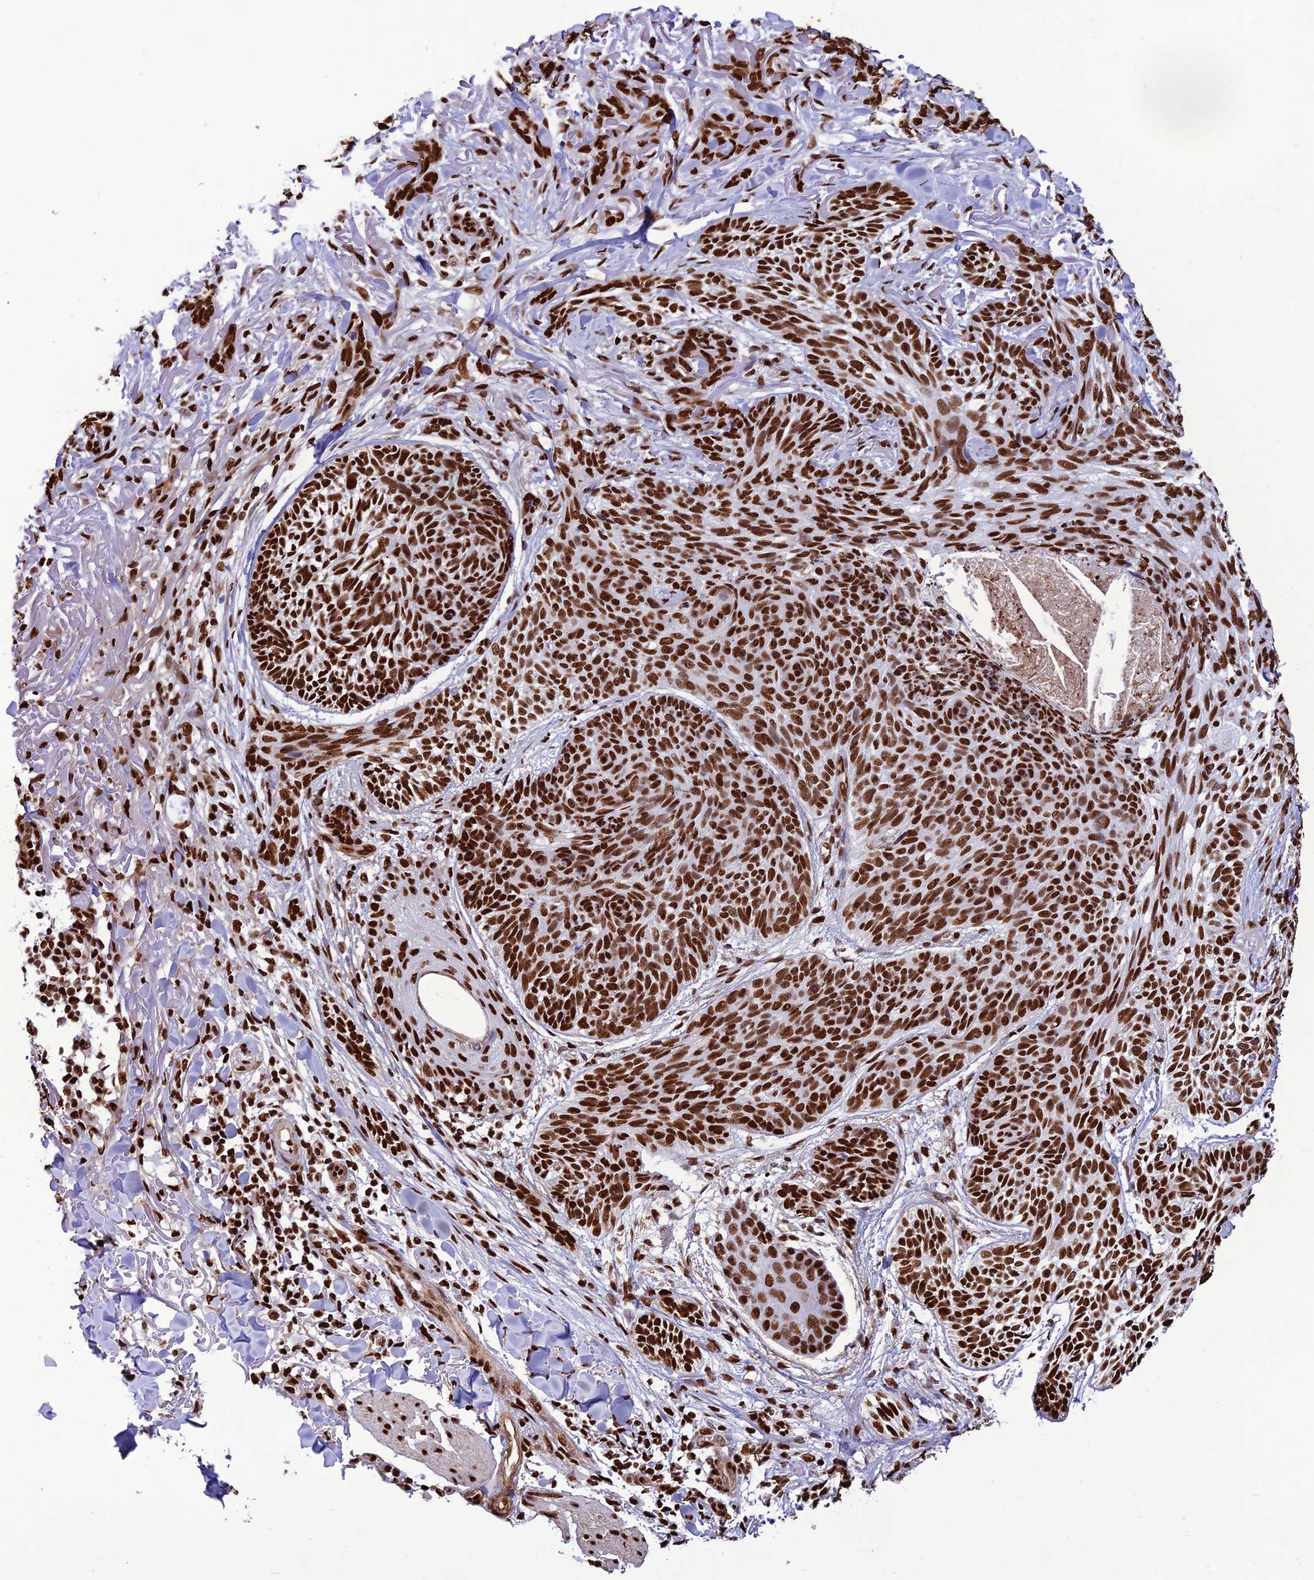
{"staining": {"intensity": "strong", "quantity": ">75%", "location": "nuclear"}, "tissue": "skin cancer", "cell_type": "Tumor cells", "image_type": "cancer", "snomed": [{"axis": "morphology", "description": "Normal tissue, NOS"}, {"axis": "morphology", "description": "Basal cell carcinoma"}, {"axis": "topography", "description": "Skin"}], "caption": "Basal cell carcinoma (skin) stained with a brown dye reveals strong nuclear positive positivity in approximately >75% of tumor cells.", "gene": "INO80E", "patient": {"sex": "male", "age": 66}}